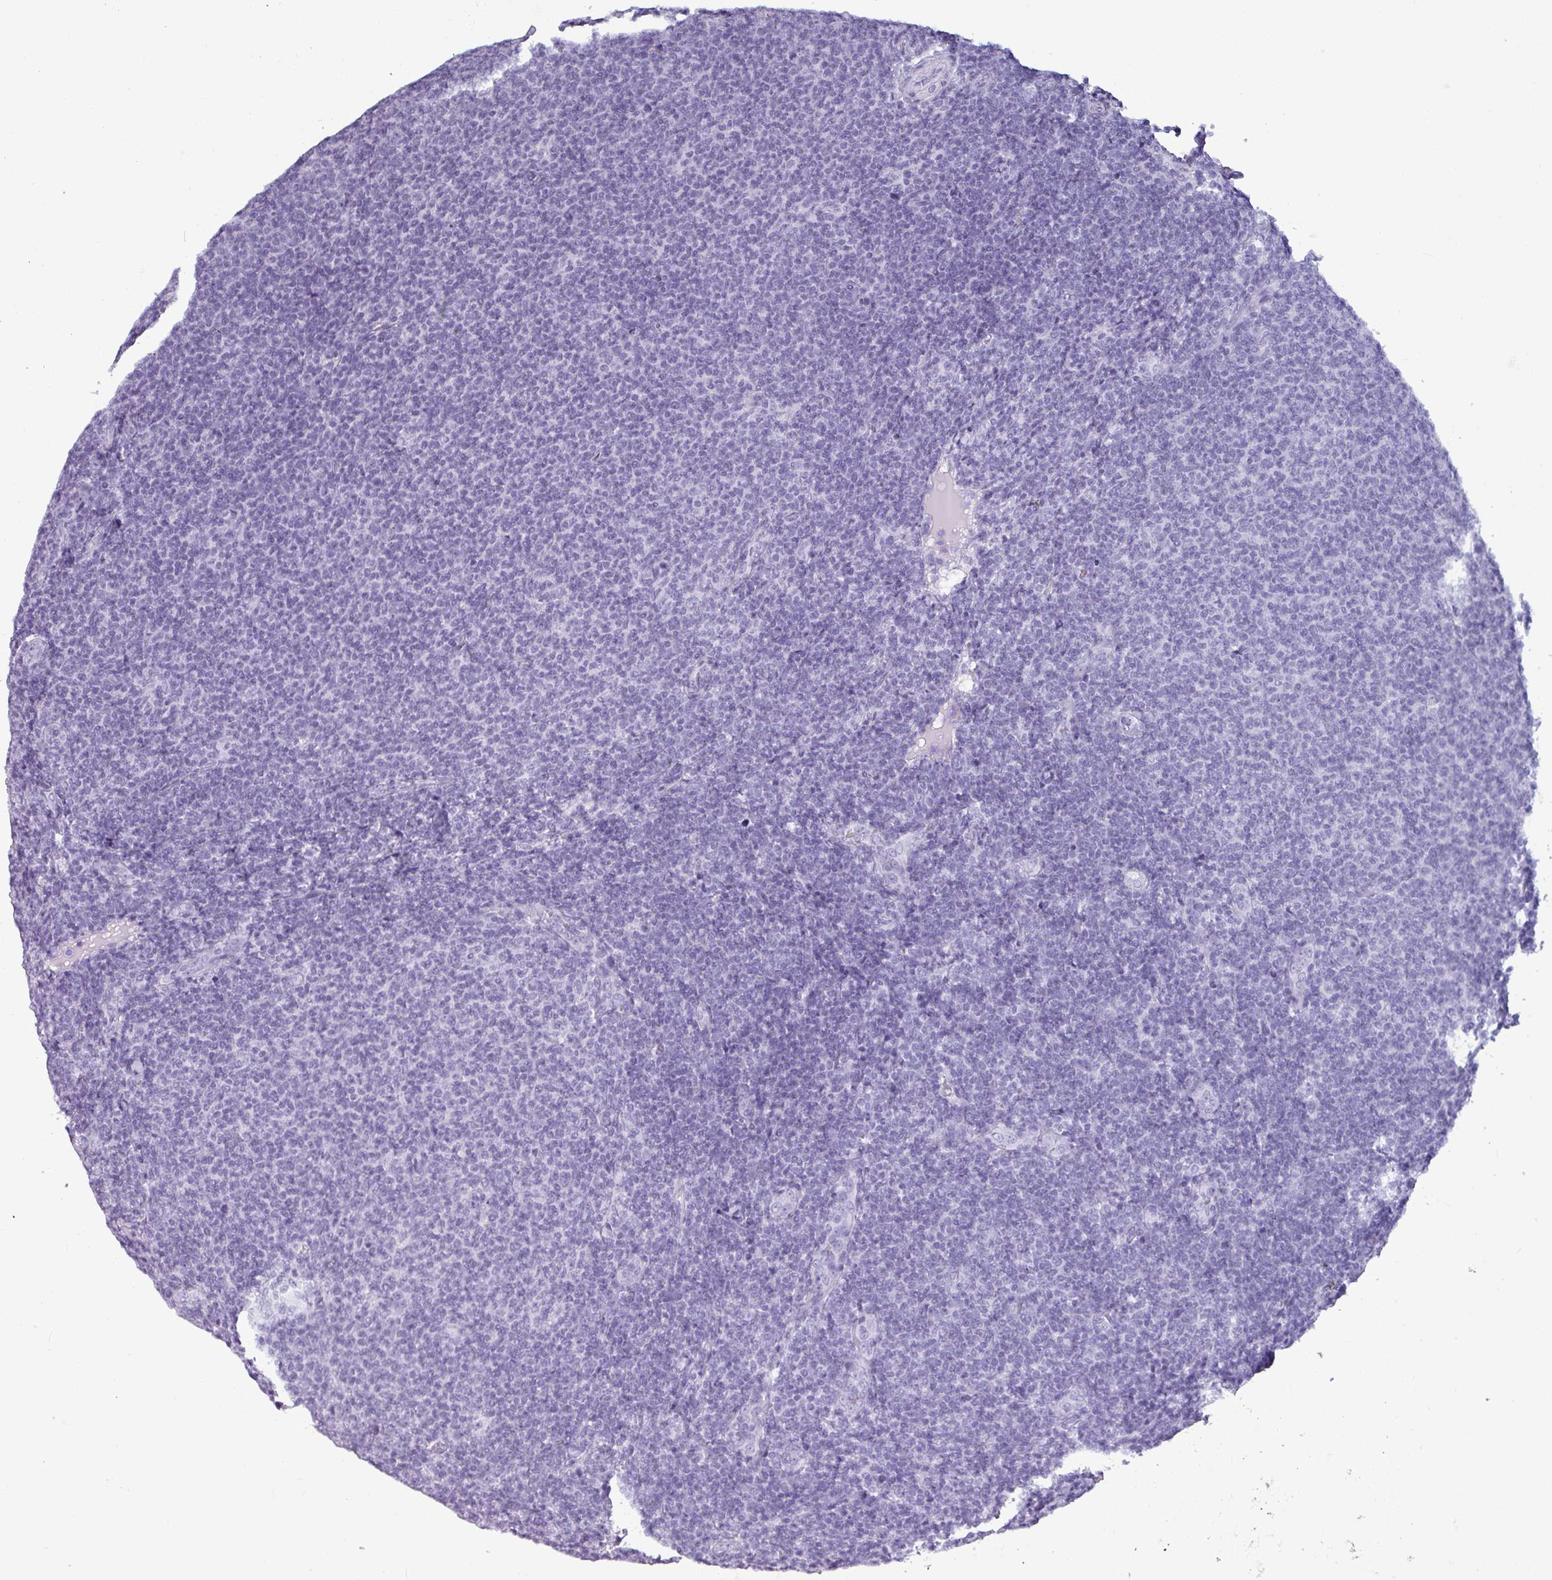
{"staining": {"intensity": "negative", "quantity": "none", "location": "none"}, "tissue": "lymphoma", "cell_type": "Tumor cells", "image_type": "cancer", "snomed": [{"axis": "morphology", "description": "Malignant lymphoma, non-Hodgkin's type, Low grade"}, {"axis": "topography", "description": "Lymph node"}], "caption": "The photomicrograph displays no staining of tumor cells in lymphoma.", "gene": "CRYBB2", "patient": {"sex": "male", "age": 66}}